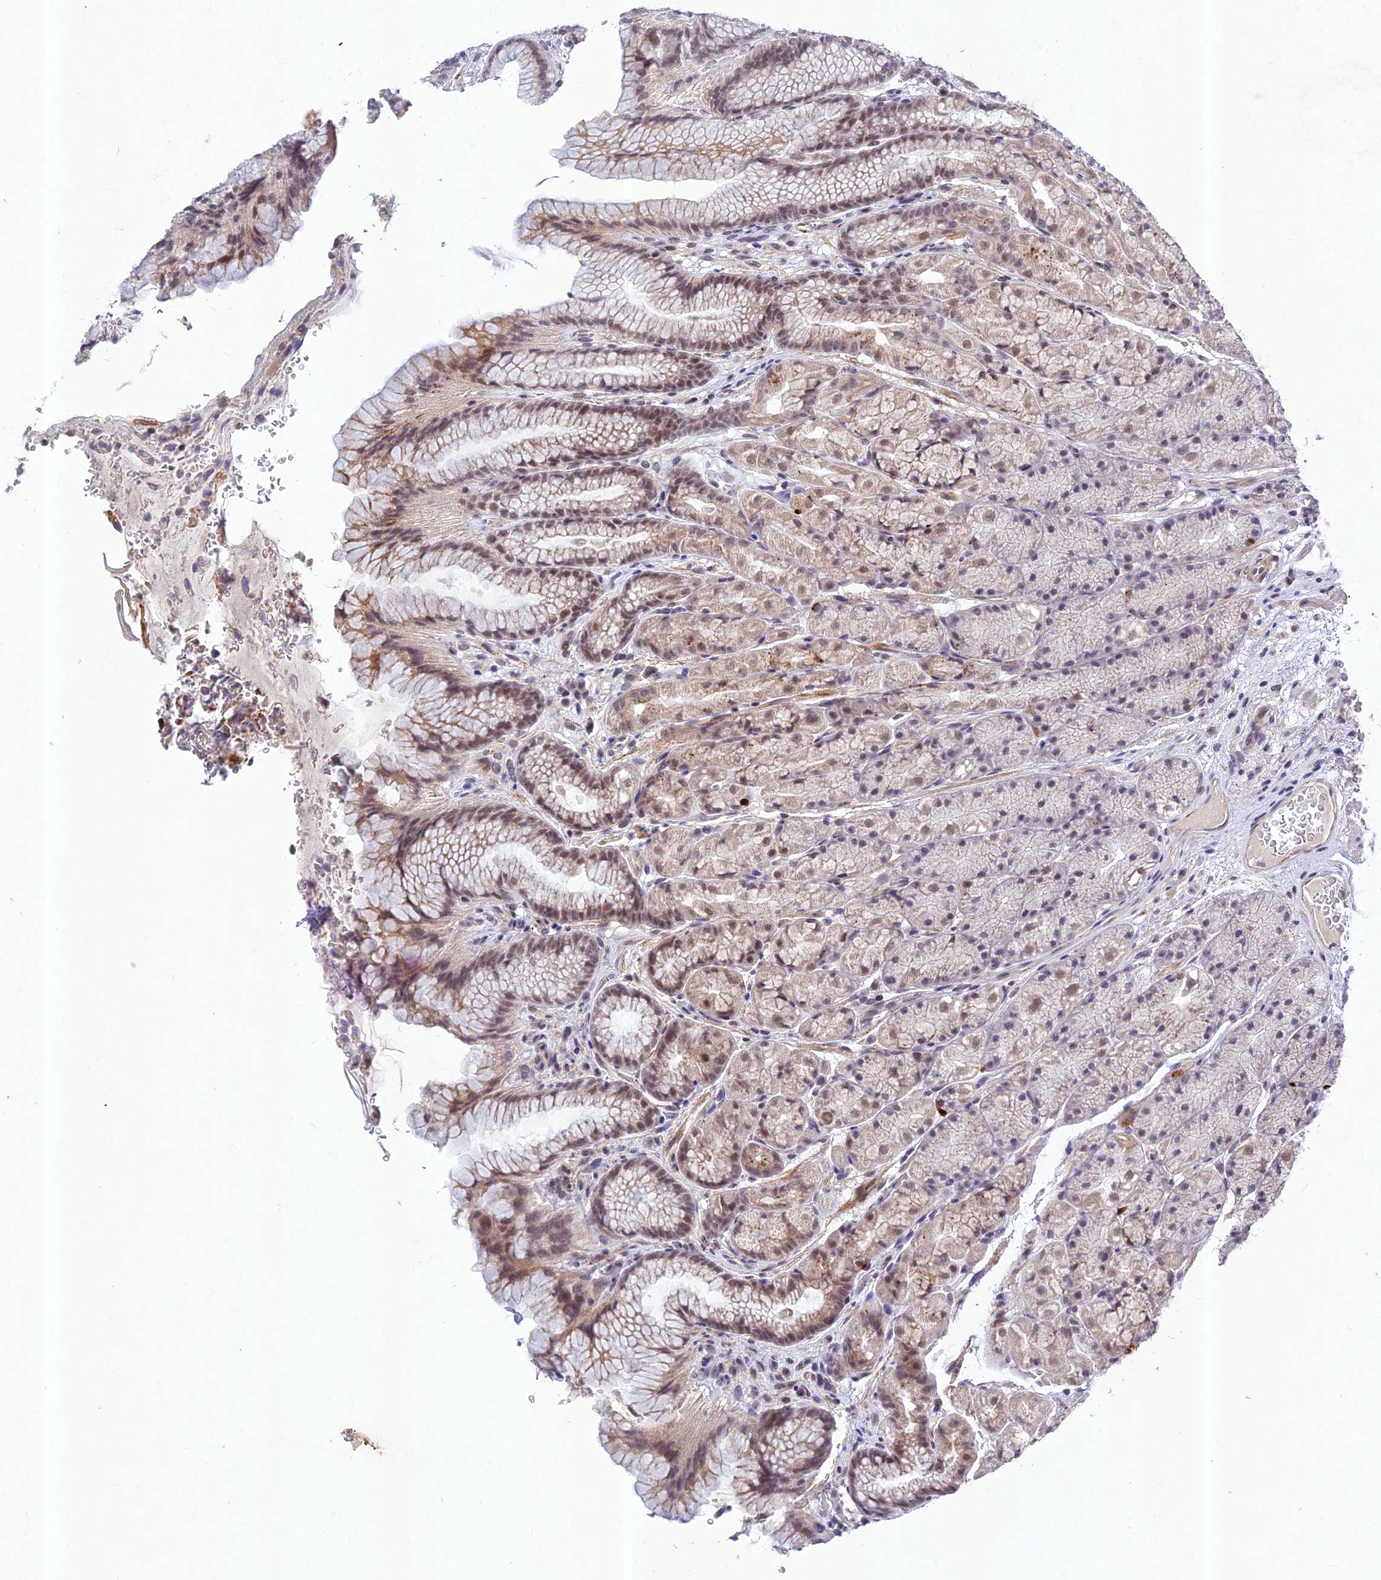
{"staining": {"intensity": "moderate", "quantity": ">75%", "location": "cytoplasmic/membranous,nuclear"}, "tissue": "stomach", "cell_type": "Glandular cells", "image_type": "normal", "snomed": [{"axis": "morphology", "description": "Normal tissue, NOS"}, {"axis": "topography", "description": "Stomach"}], "caption": "The image demonstrates staining of normal stomach, revealing moderate cytoplasmic/membranous,nuclear protein positivity (brown color) within glandular cells. The protein is shown in brown color, while the nuclei are stained blue.", "gene": "RAVER1", "patient": {"sex": "male", "age": 63}}